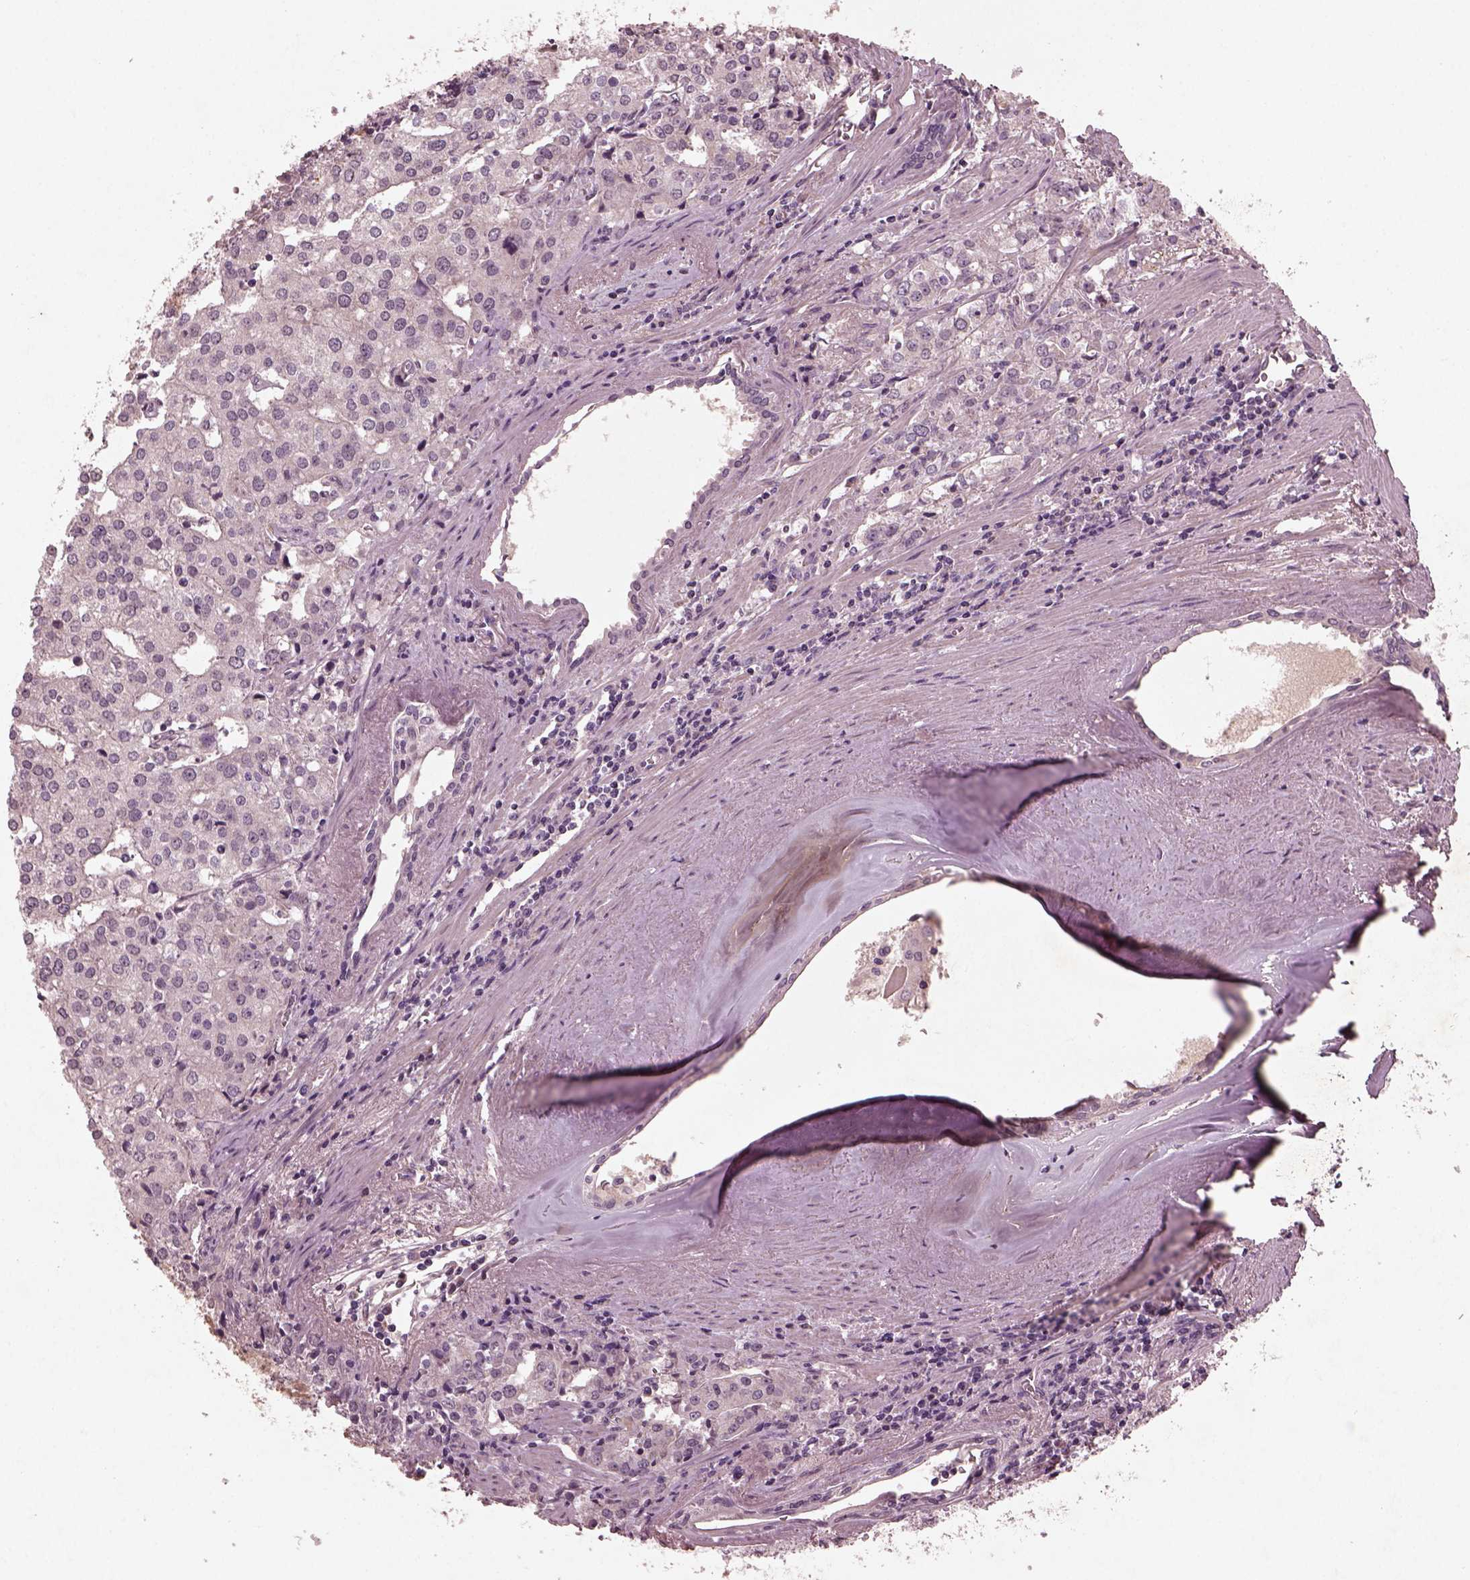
{"staining": {"intensity": "negative", "quantity": "none", "location": "none"}, "tissue": "prostate cancer", "cell_type": "Tumor cells", "image_type": "cancer", "snomed": [{"axis": "morphology", "description": "Adenocarcinoma, High grade"}, {"axis": "topography", "description": "Prostate"}], "caption": "Immunohistochemistry (IHC) of human adenocarcinoma (high-grade) (prostate) demonstrates no staining in tumor cells.", "gene": "FRRS1L", "patient": {"sex": "male", "age": 68}}